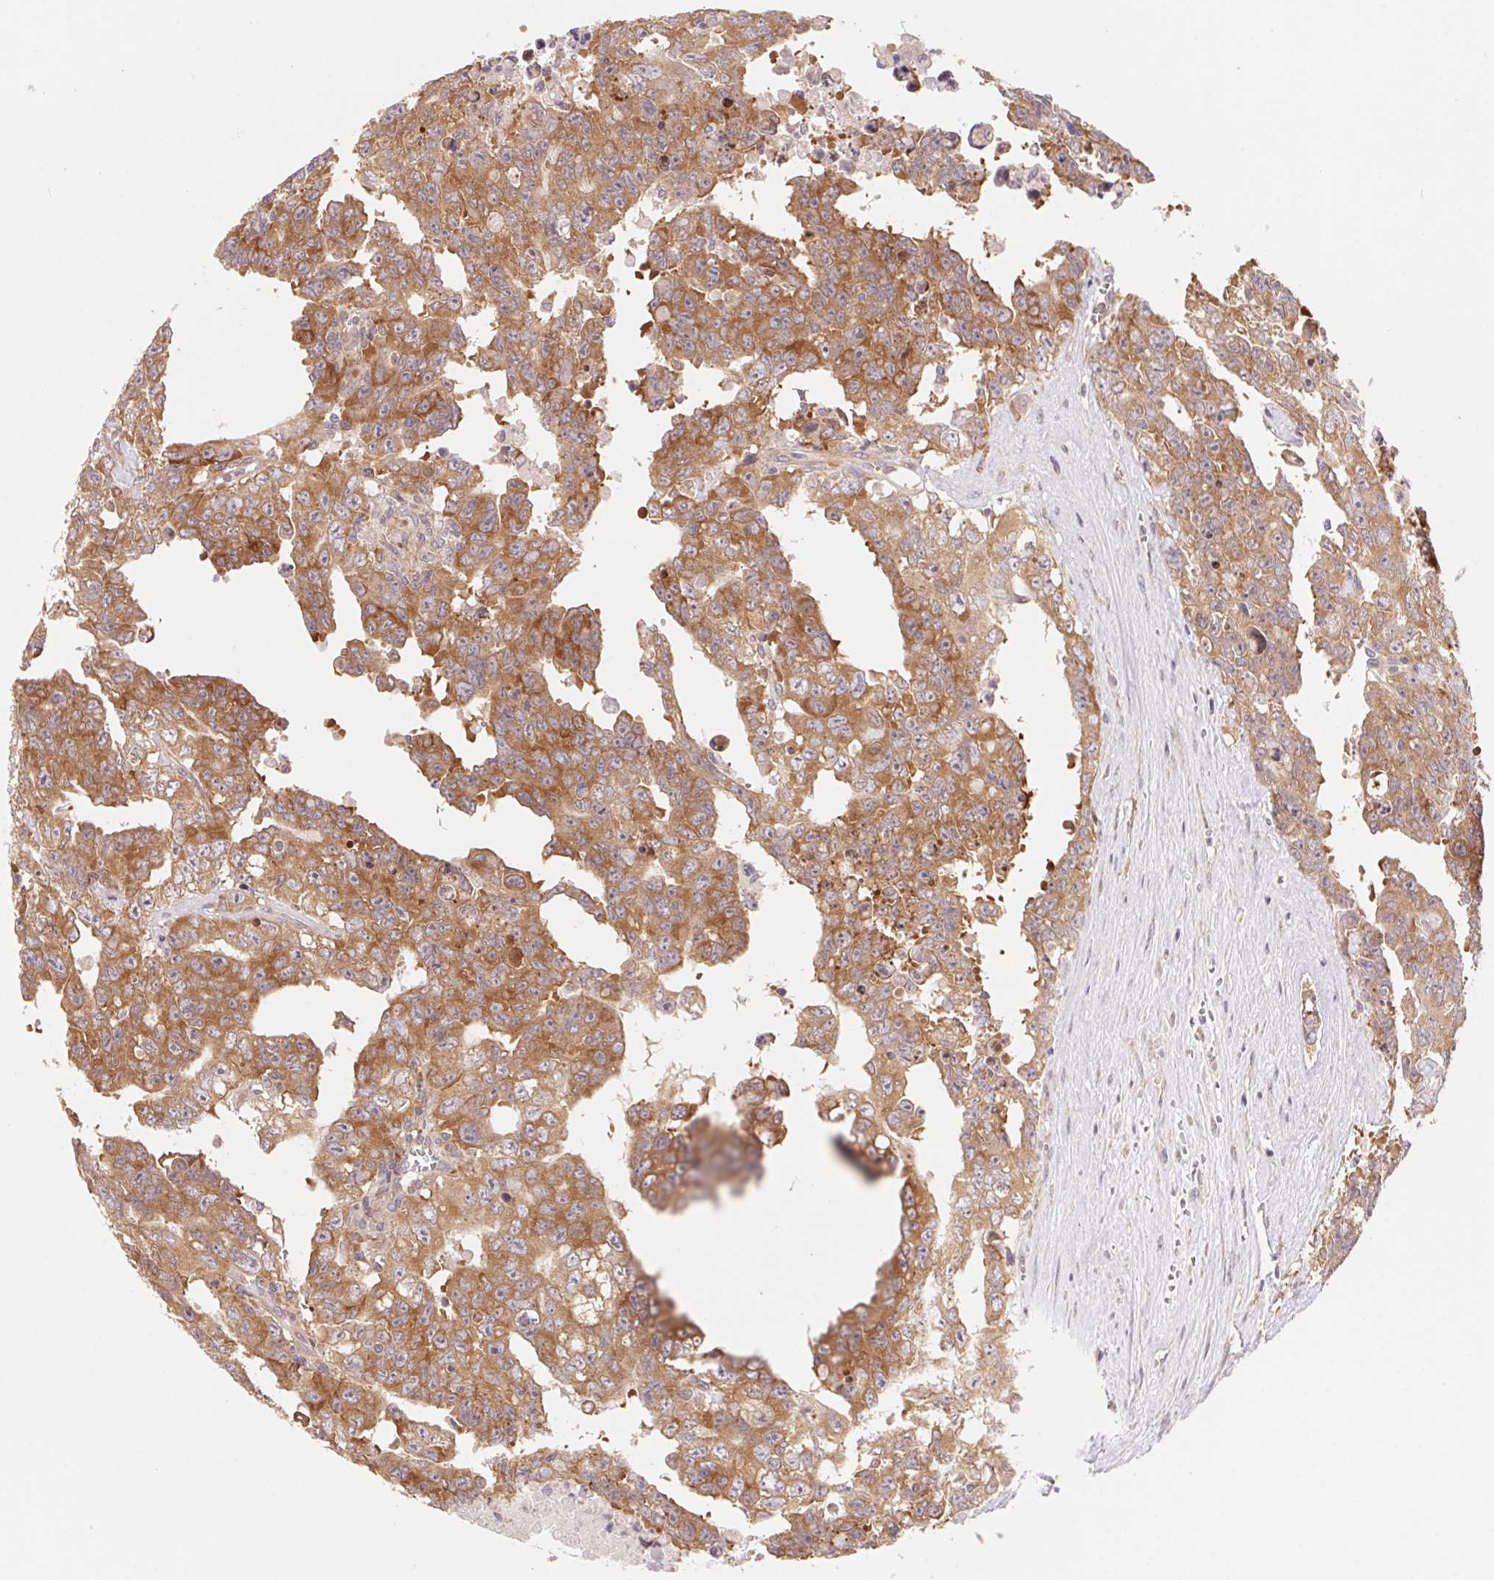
{"staining": {"intensity": "moderate", "quantity": ">75%", "location": "cytoplasmic/membranous"}, "tissue": "testis cancer", "cell_type": "Tumor cells", "image_type": "cancer", "snomed": [{"axis": "morphology", "description": "Carcinoma, Embryonal, NOS"}, {"axis": "topography", "description": "Testis"}], "caption": "A brown stain highlights moderate cytoplasmic/membranous expression of a protein in testis cancer tumor cells. The protein of interest is stained brown, and the nuclei are stained in blue (DAB (3,3'-diaminobenzidine) IHC with brightfield microscopy, high magnification).", "gene": "RPL27A", "patient": {"sex": "male", "age": 24}}